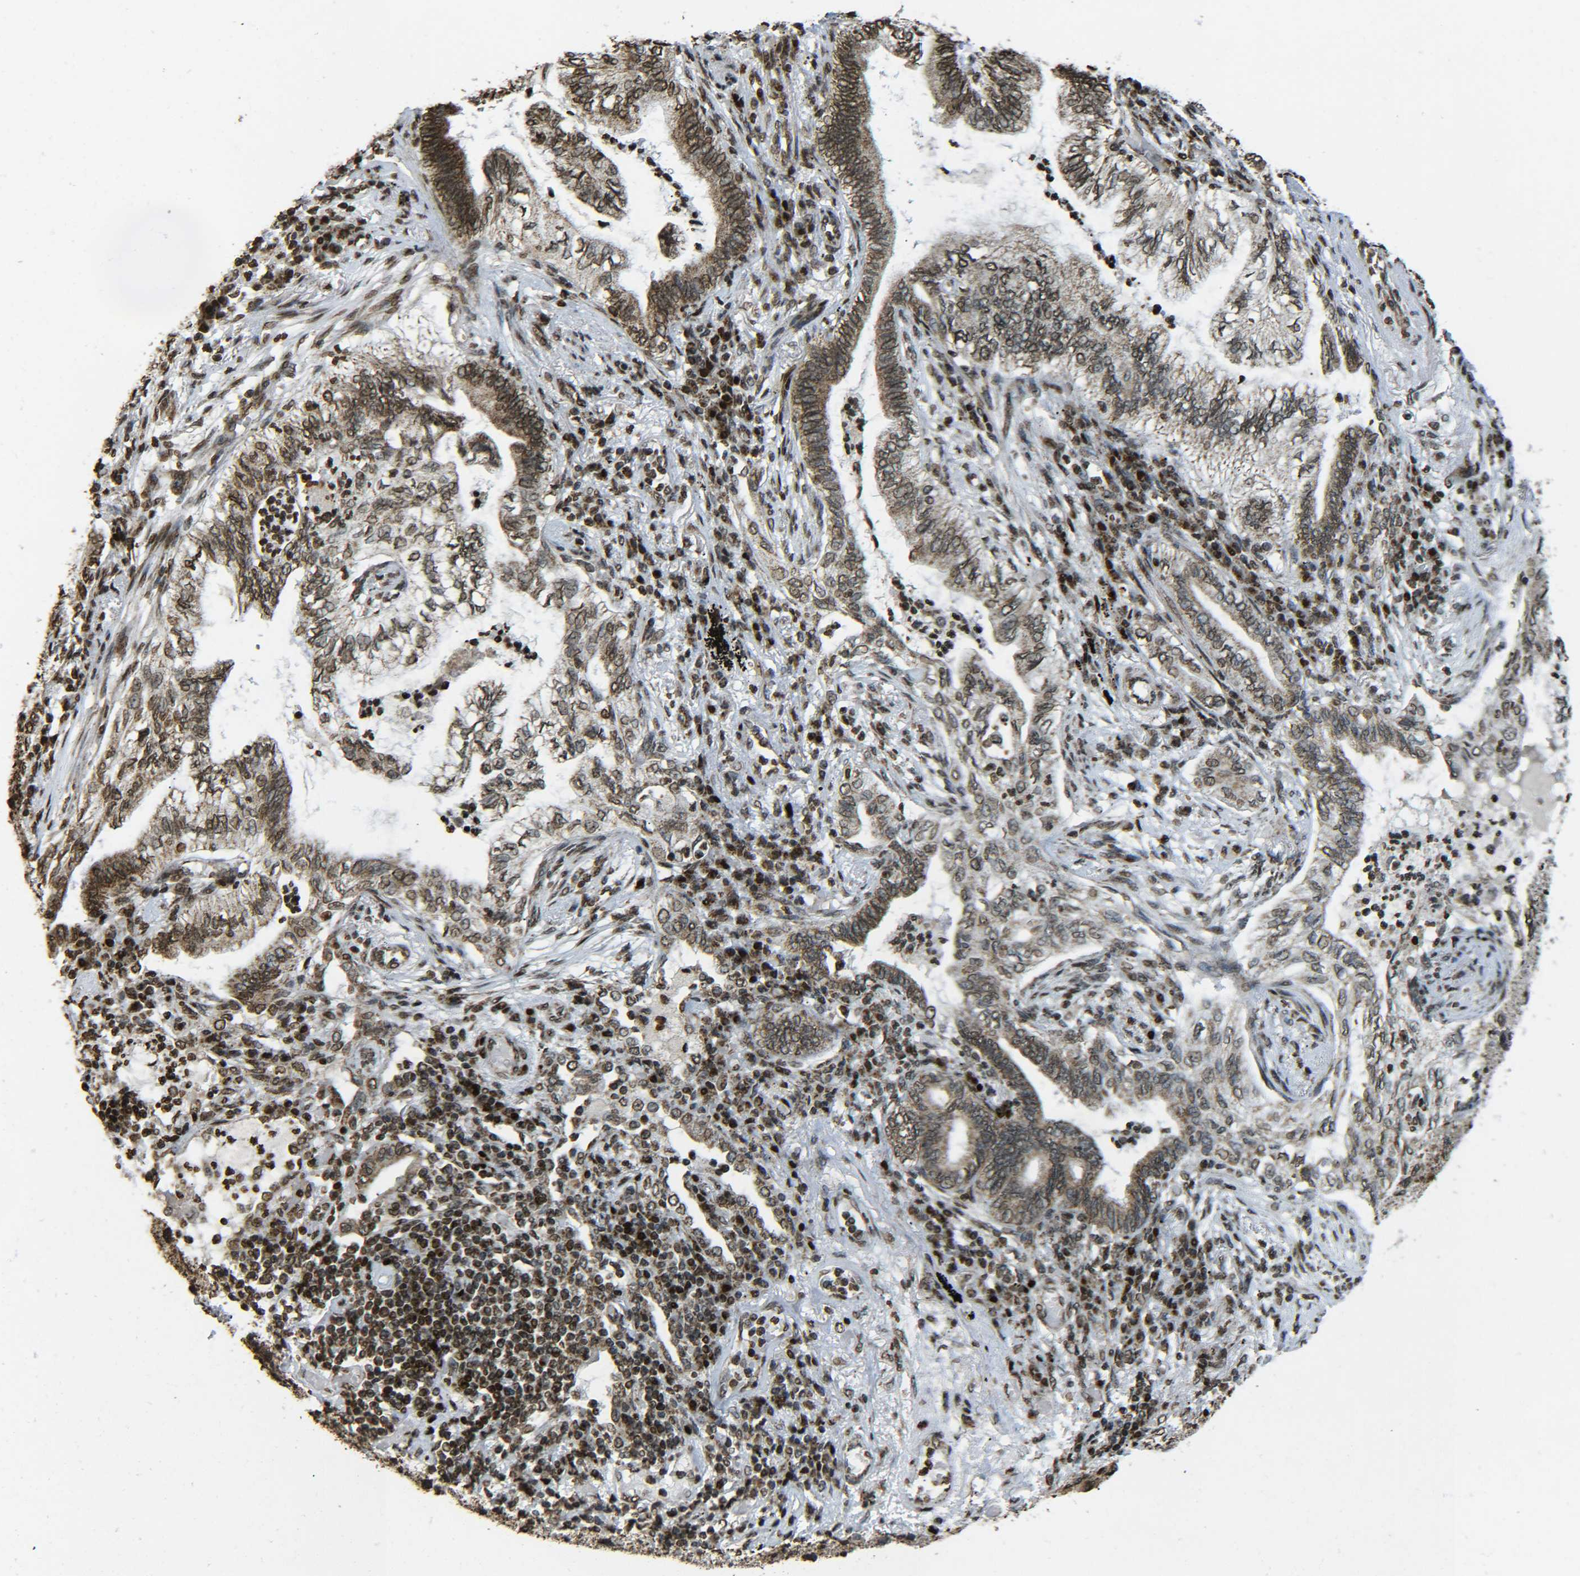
{"staining": {"intensity": "moderate", "quantity": "25%-75%", "location": "cytoplasmic/membranous,nuclear"}, "tissue": "lung cancer", "cell_type": "Tumor cells", "image_type": "cancer", "snomed": [{"axis": "morphology", "description": "Normal tissue, NOS"}, {"axis": "morphology", "description": "Adenocarcinoma, NOS"}, {"axis": "topography", "description": "Bronchus"}, {"axis": "topography", "description": "Lung"}], "caption": "Approximately 25%-75% of tumor cells in human adenocarcinoma (lung) demonstrate moderate cytoplasmic/membranous and nuclear protein staining as visualized by brown immunohistochemical staining.", "gene": "NEUROG2", "patient": {"sex": "female", "age": 70}}